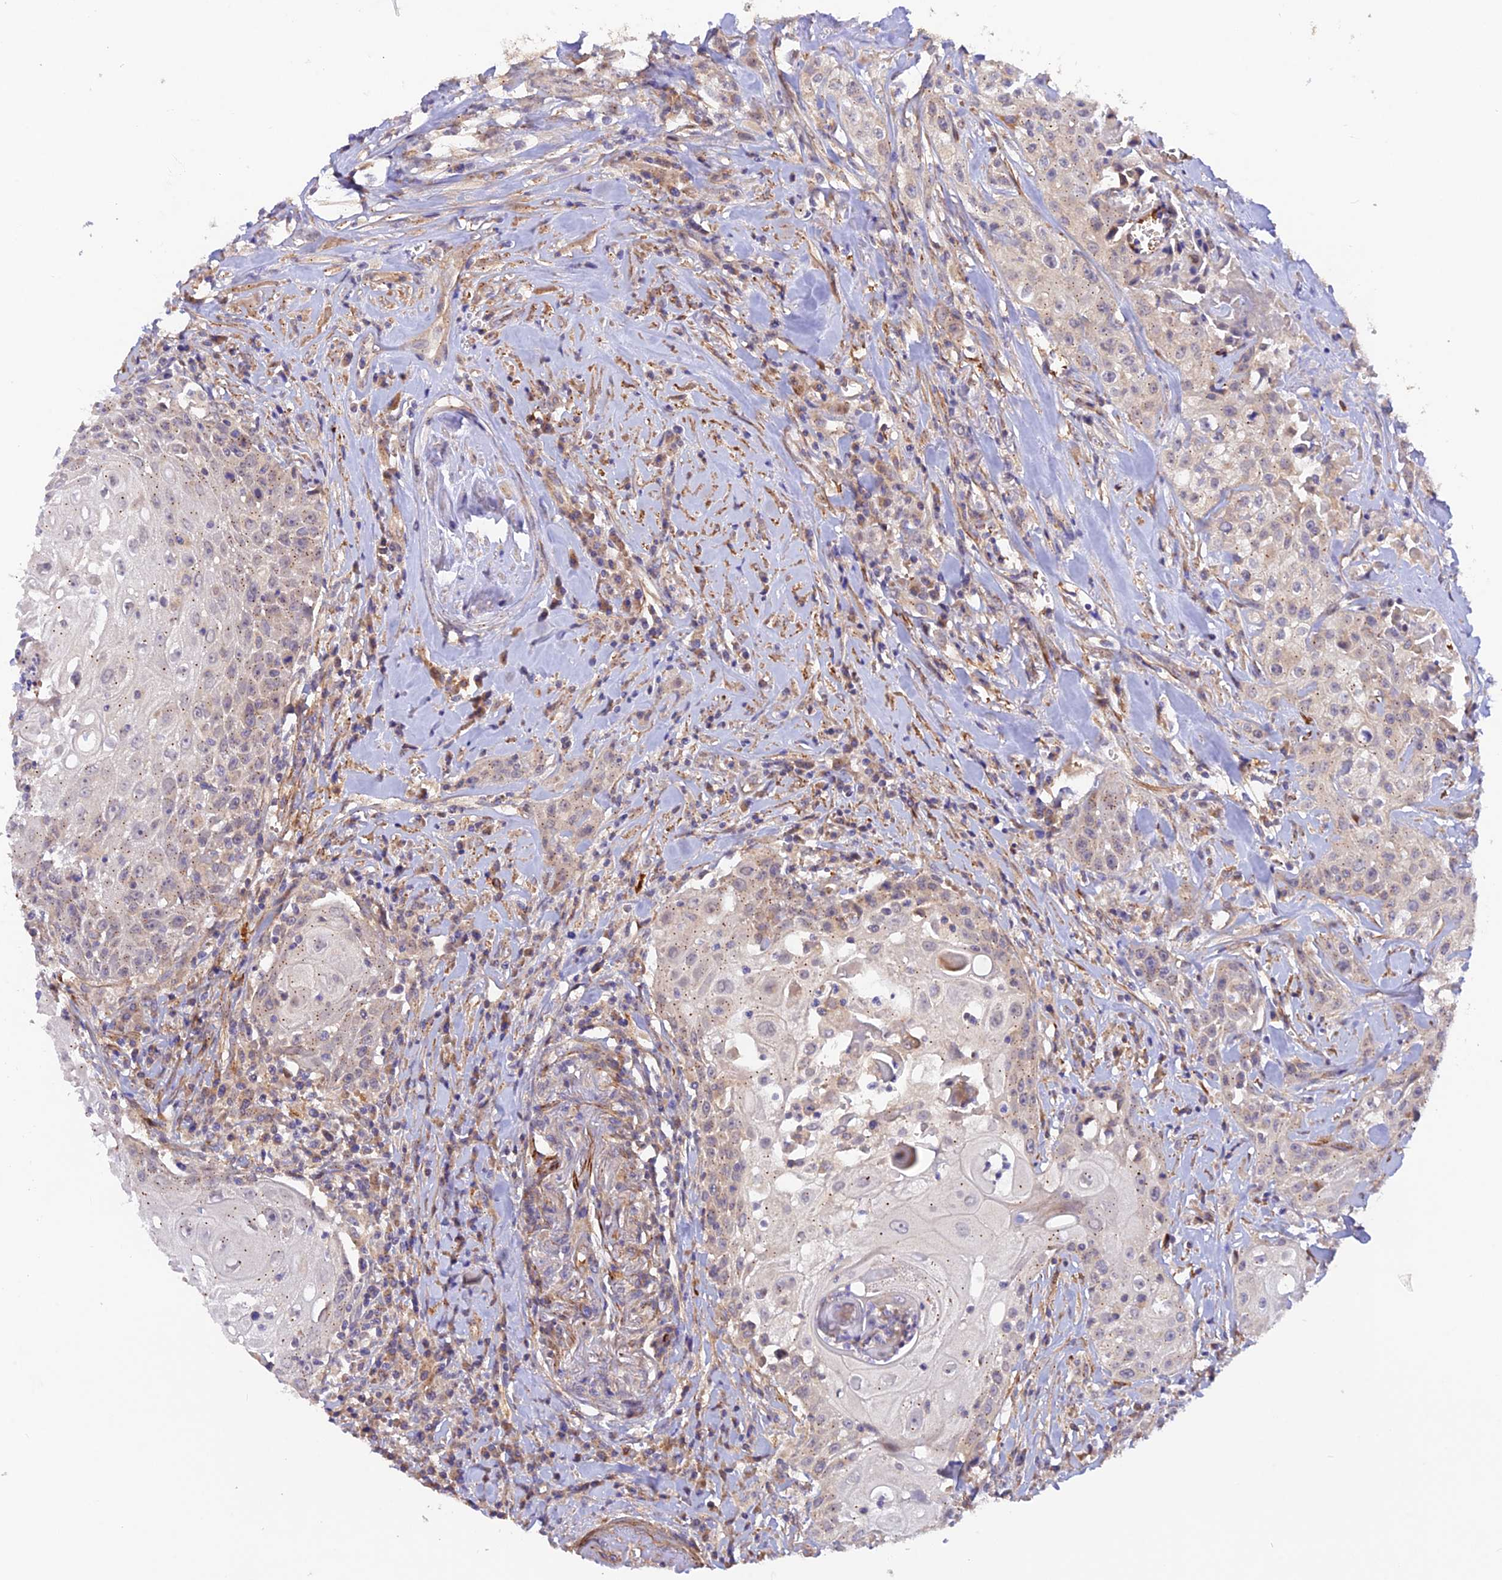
{"staining": {"intensity": "negative", "quantity": "none", "location": "none"}, "tissue": "head and neck cancer", "cell_type": "Tumor cells", "image_type": "cancer", "snomed": [{"axis": "morphology", "description": "Squamous cell carcinoma, NOS"}, {"axis": "topography", "description": "Oral tissue"}, {"axis": "topography", "description": "Head-Neck"}], "caption": "High power microscopy histopathology image of an immunohistochemistry photomicrograph of squamous cell carcinoma (head and neck), revealing no significant expression in tumor cells. Nuclei are stained in blue.", "gene": "WDFY4", "patient": {"sex": "female", "age": 82}}